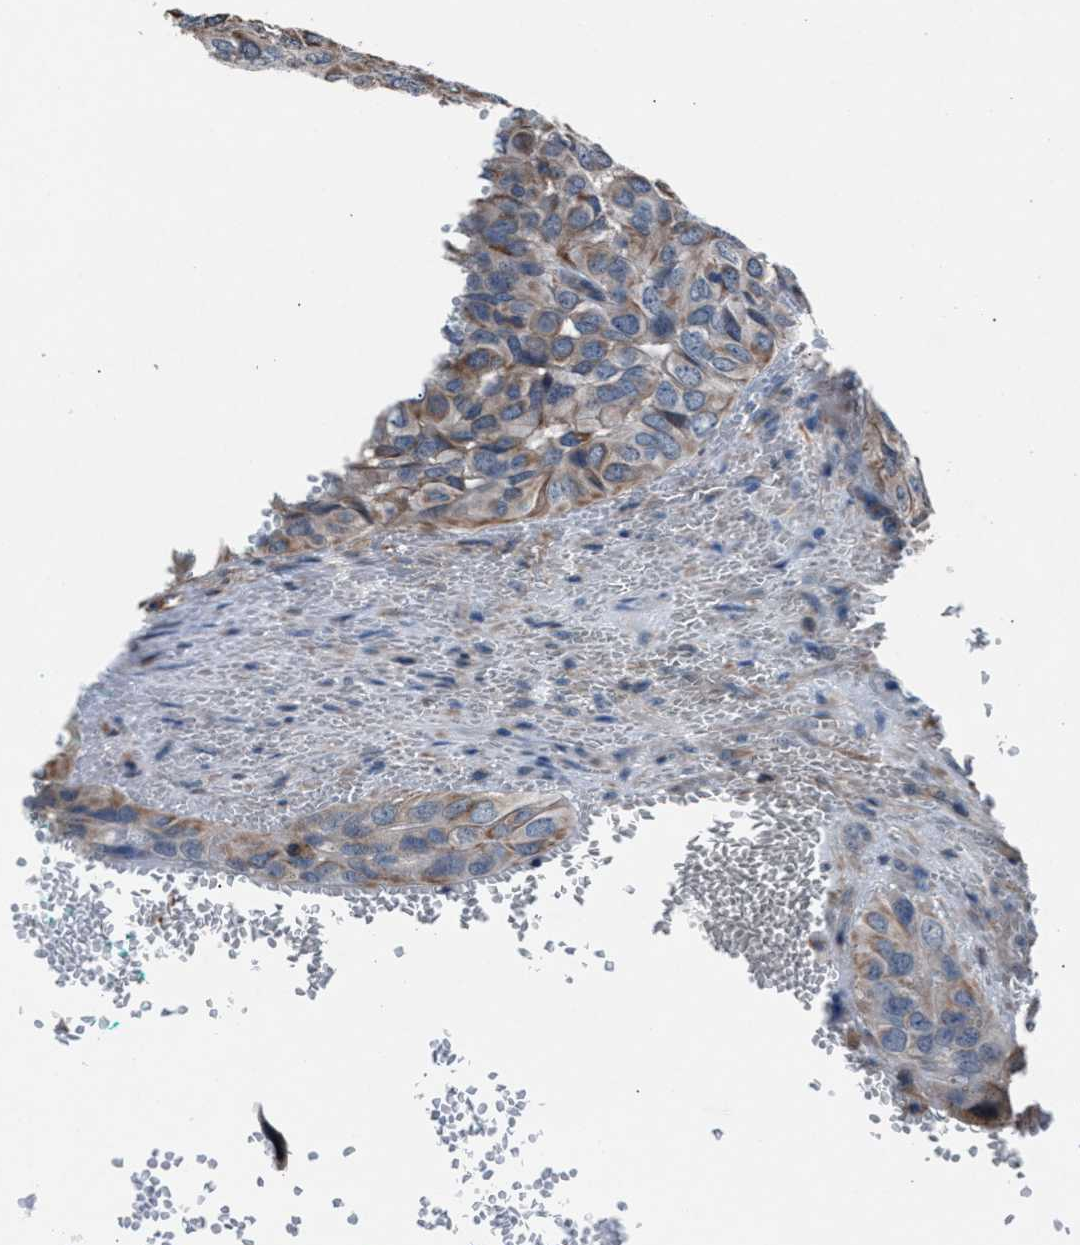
{"staining": {"intensity": "weak", "quantity": ">75%", "location": "cytoplasmic/membranous"}, "tissue": "head and neck cancer", "cell_type": "Tumor cells", "image_type": "cancer", "snomed": [{"axis": "morphology", "description": "Adenocarcinoma, NOS"}, {"axis": "topography", "description": "Salivary gland, NOS"}, {"axis": "topography", "description": "Head-Neck"}], "caption": "This is a micrograph of immunohistochemistry staining of head and neck cancer (adenocarcinoma), which shows weak staining in the cytoplasmic/membranous of tumor cells.", "gene": "MFSD11", "patient": {"sex": "female", "age": 76}}